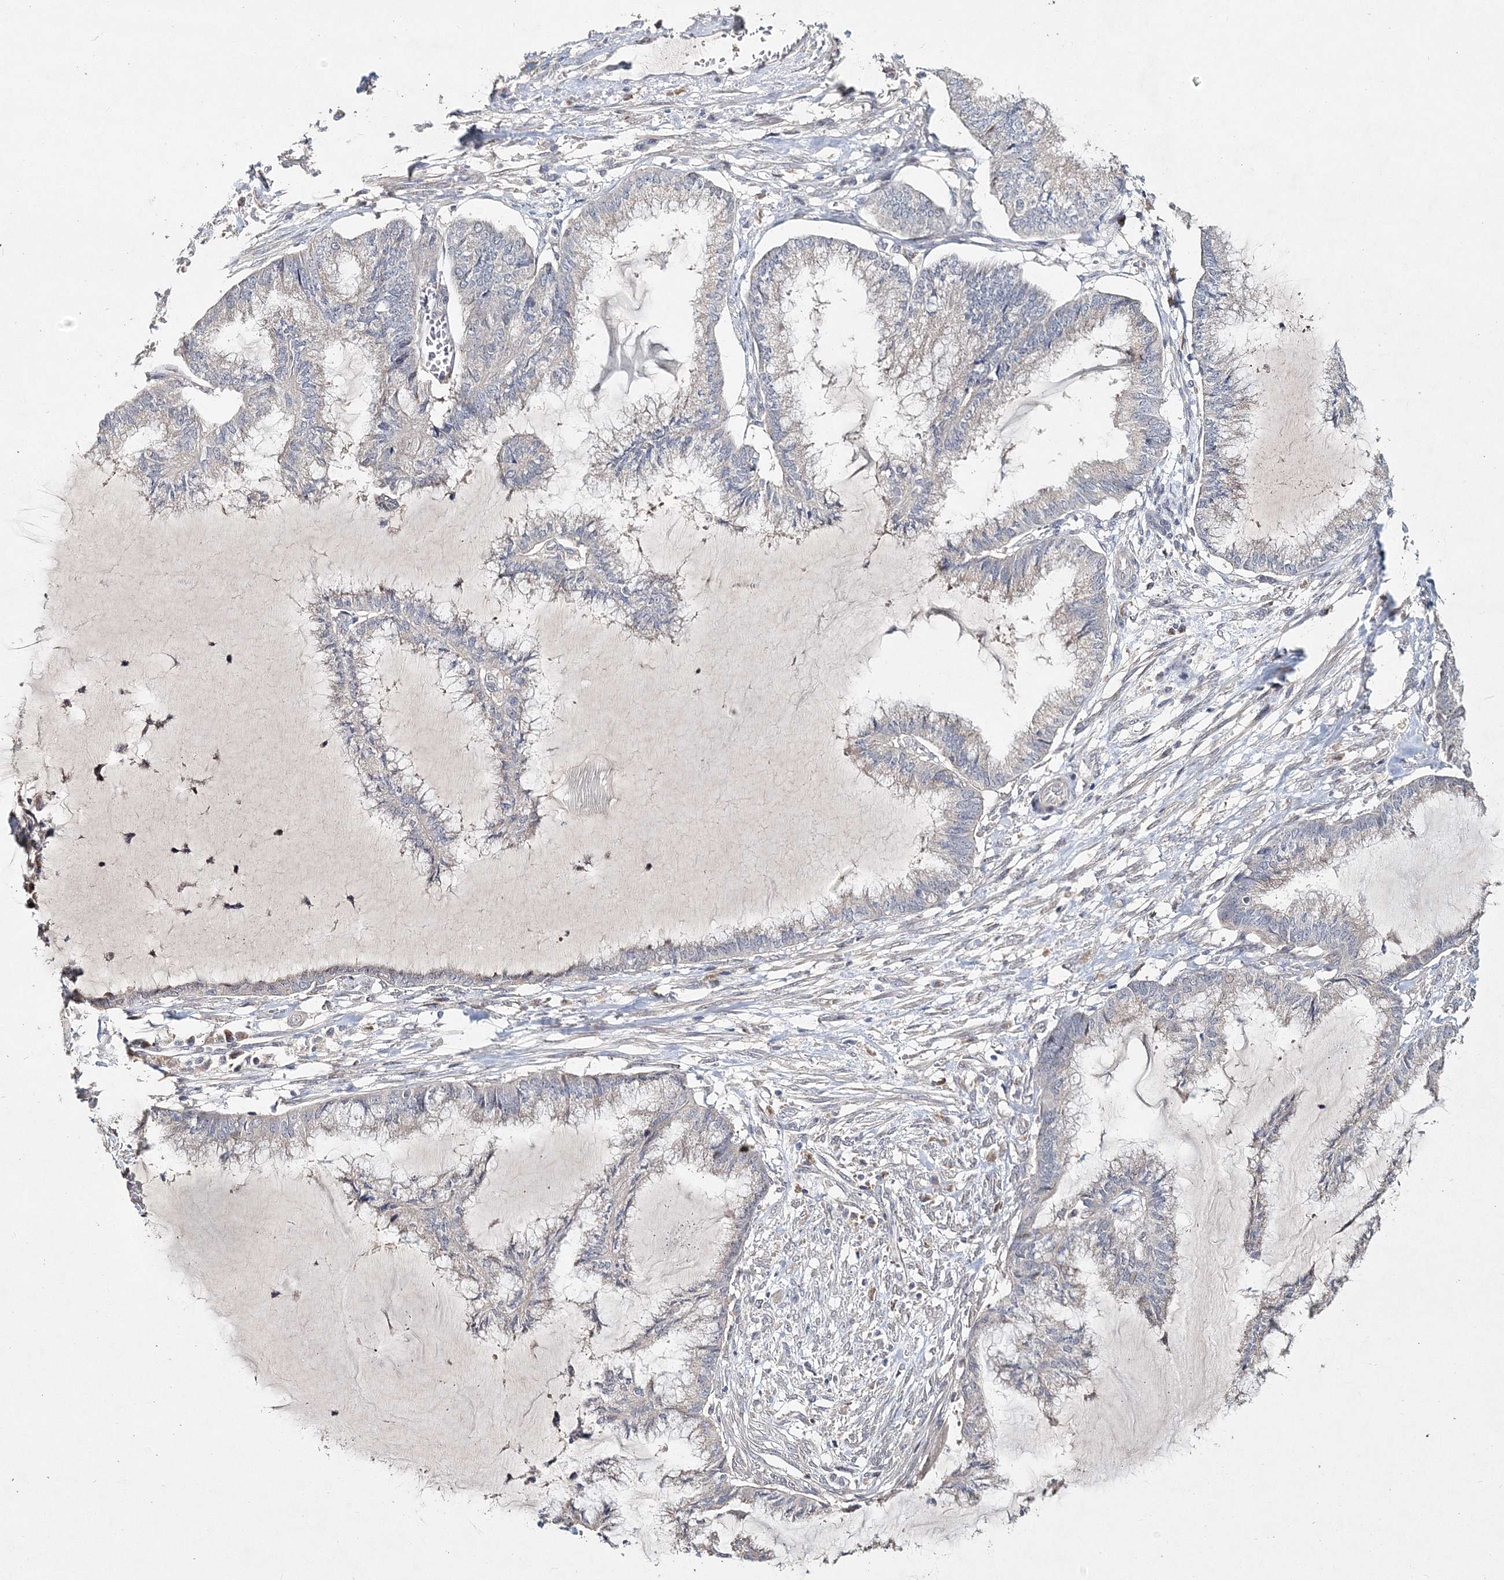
{"staining": {"intensity": "negative", "quantity": "none", "location": "none"}, "tissue": "endometrial cancer", "cell_type": "Tumor cells", "image_type": "cancer", "snomed": [{"axis": "morphology", "description": "Adenocarcinoma, NOS"}, {"axis": "topography", "description": "Endometrium"}], "caption": "This is an IHC micrograph of human adenocarcinoma (endometrial). There is no expression in tumor cells.", "gene": "GJB5", "patient": {"sex": "female", "age": 86}}